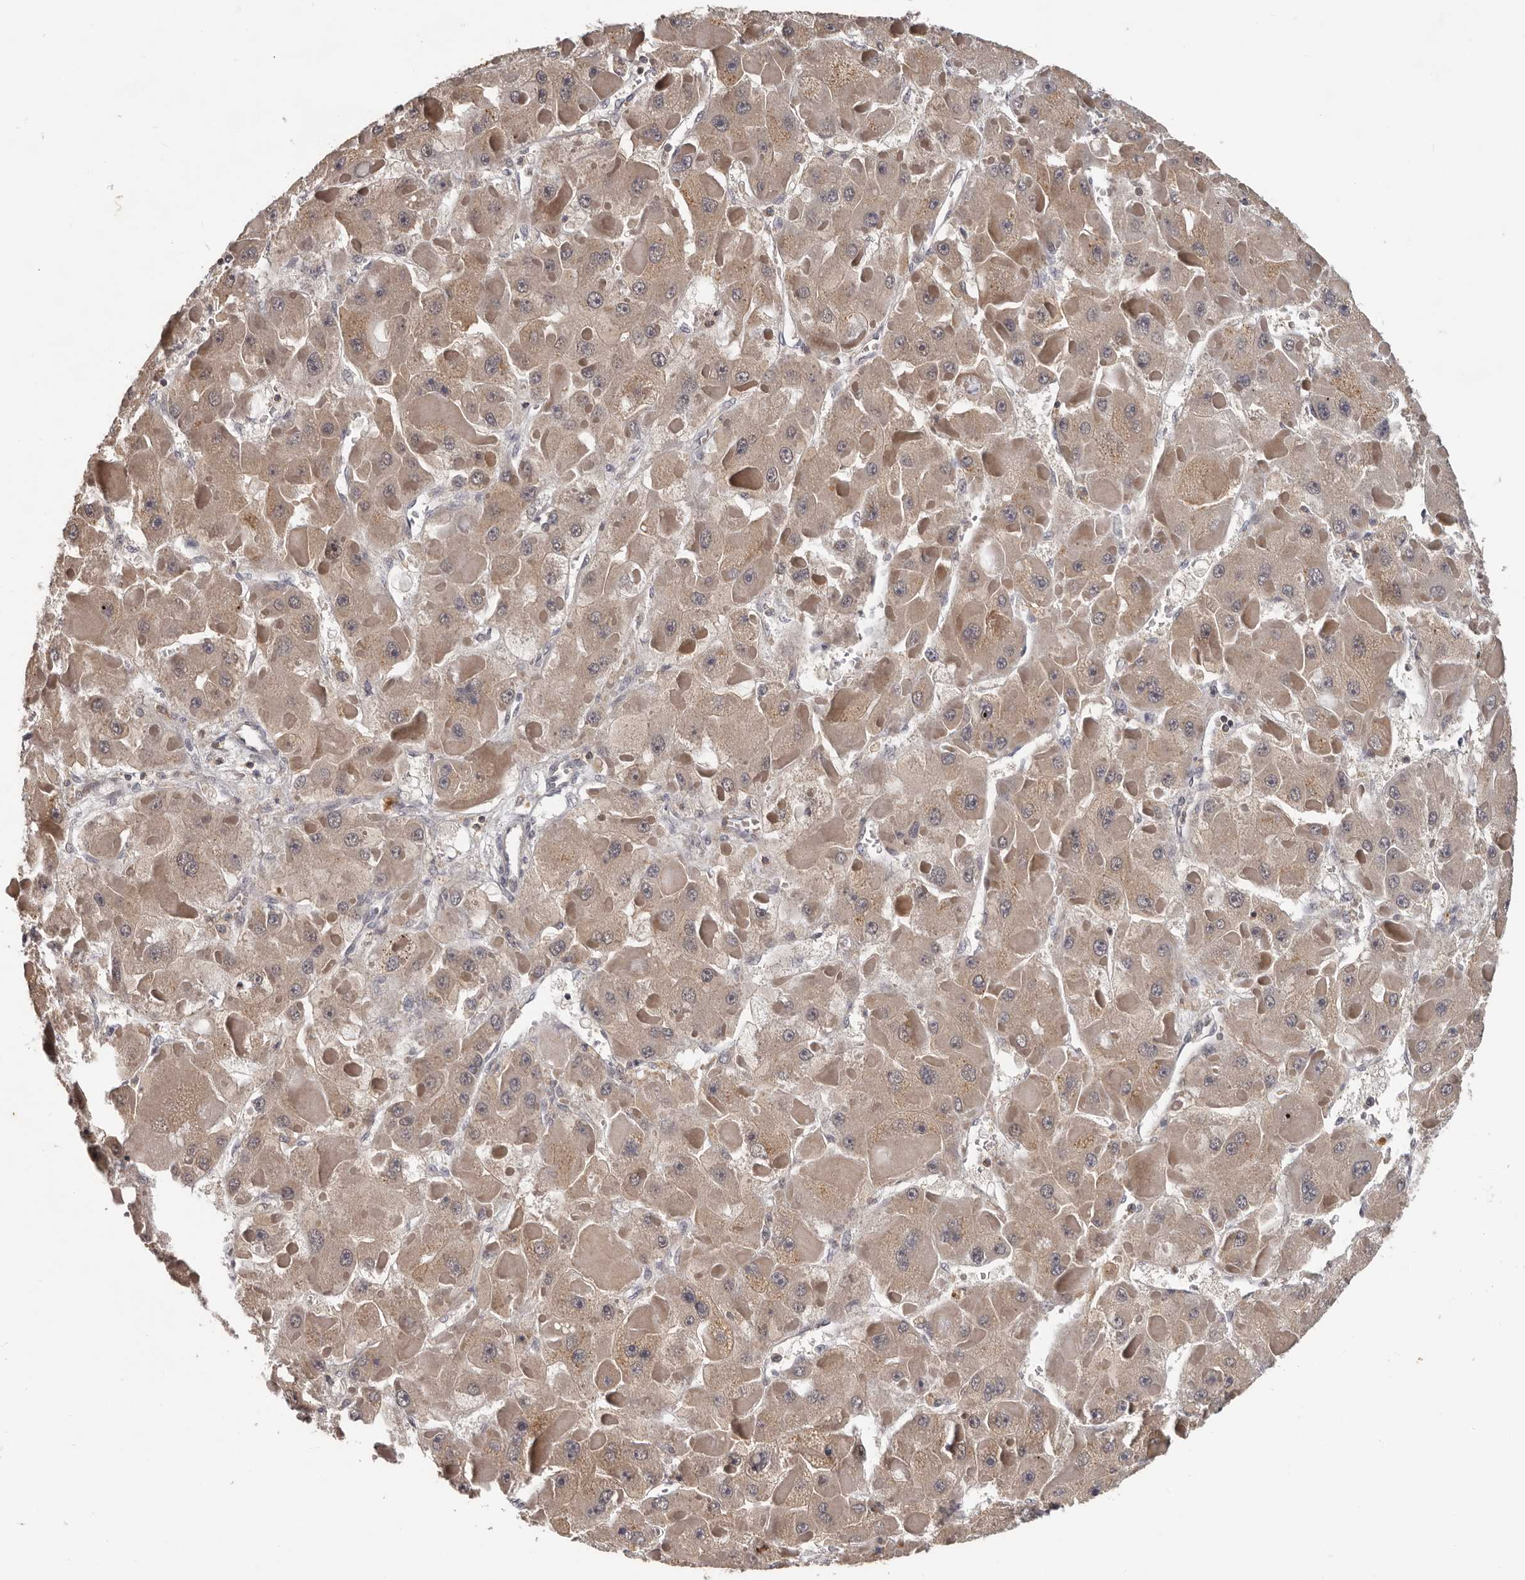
{"staining": {"intensity": "weak", "quantity": ">75%", "location": "cytoplasmic/membranous"}, "tissue": "liver cancer", "cell_type": "Tumor cells", "image_type": "cancer", "snomed": [{"axis": "morphology", "description": "Carcinoma, Hepatocellular, NOS"}, {"axis": "topography", "description": "Liver"}], "caption": "Protein analysis of liver cancer tissue shows weak cytoplasmic/membranous expression in about >75% of tumor cells. The protein is shown in brown color, while the nuclei are stained blue.", "gene": "ANKRD44", "patient": {"sex": "female", "age": 73}}